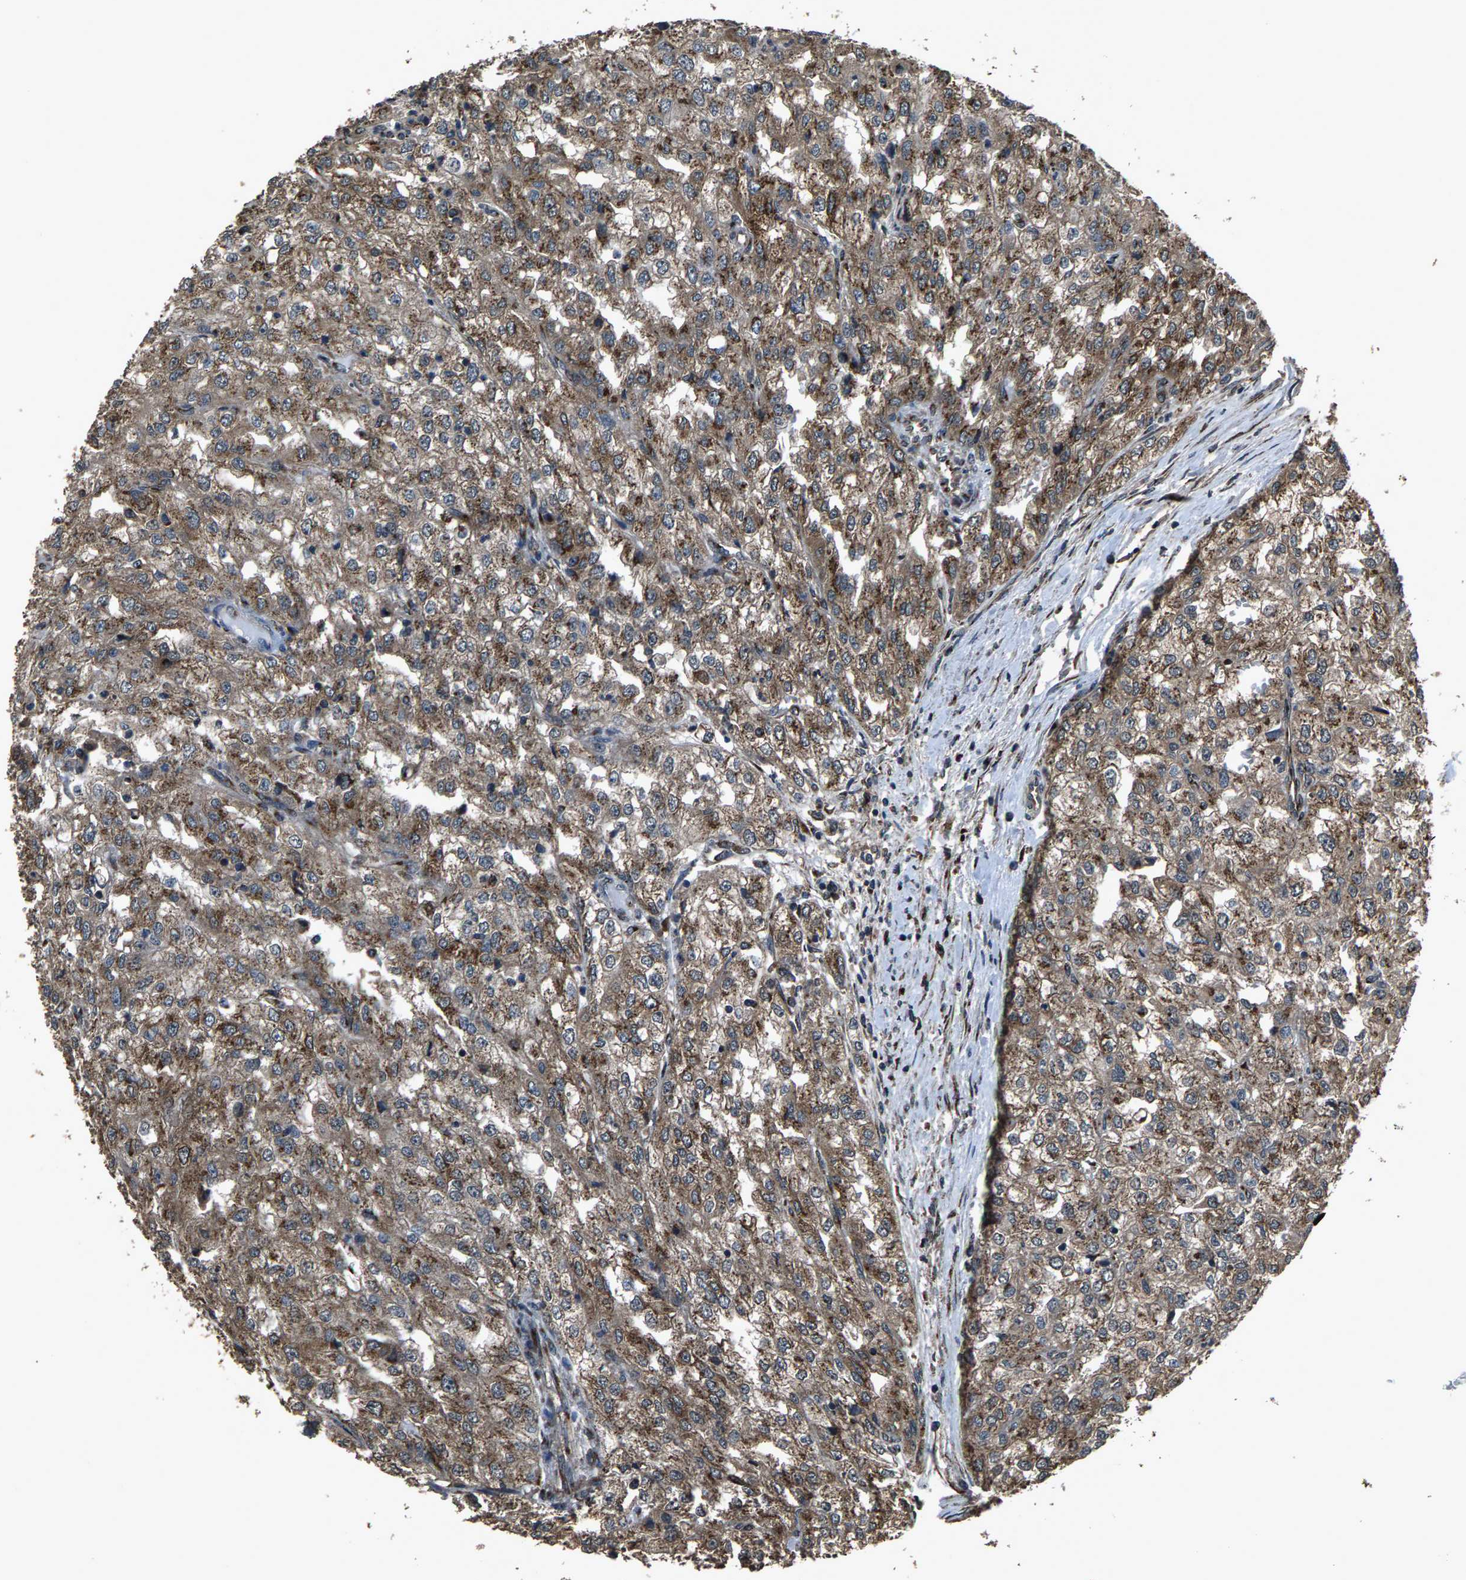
{"staining": {"intensity": "moderate", "quantity": ">75%", "location": "cytoplasmic/membranous"}, "tissue": "renal cancer", "cell_type": "Tumor cells", "image_type": "cancer", "snomed": [{"axis": "morphology", "description": "Adenocarcinoma, NOS"}, {"axis": "topography", "description": "Kidney"}], "caption": "The photomicrograph demonstrates a brown stain indicating the presence of a protein in the cytoplasmic/membranous of tumor cells in renal cancer.", "gene": "SLC38A10", "patient": {"sex": "female", "age": 54}}